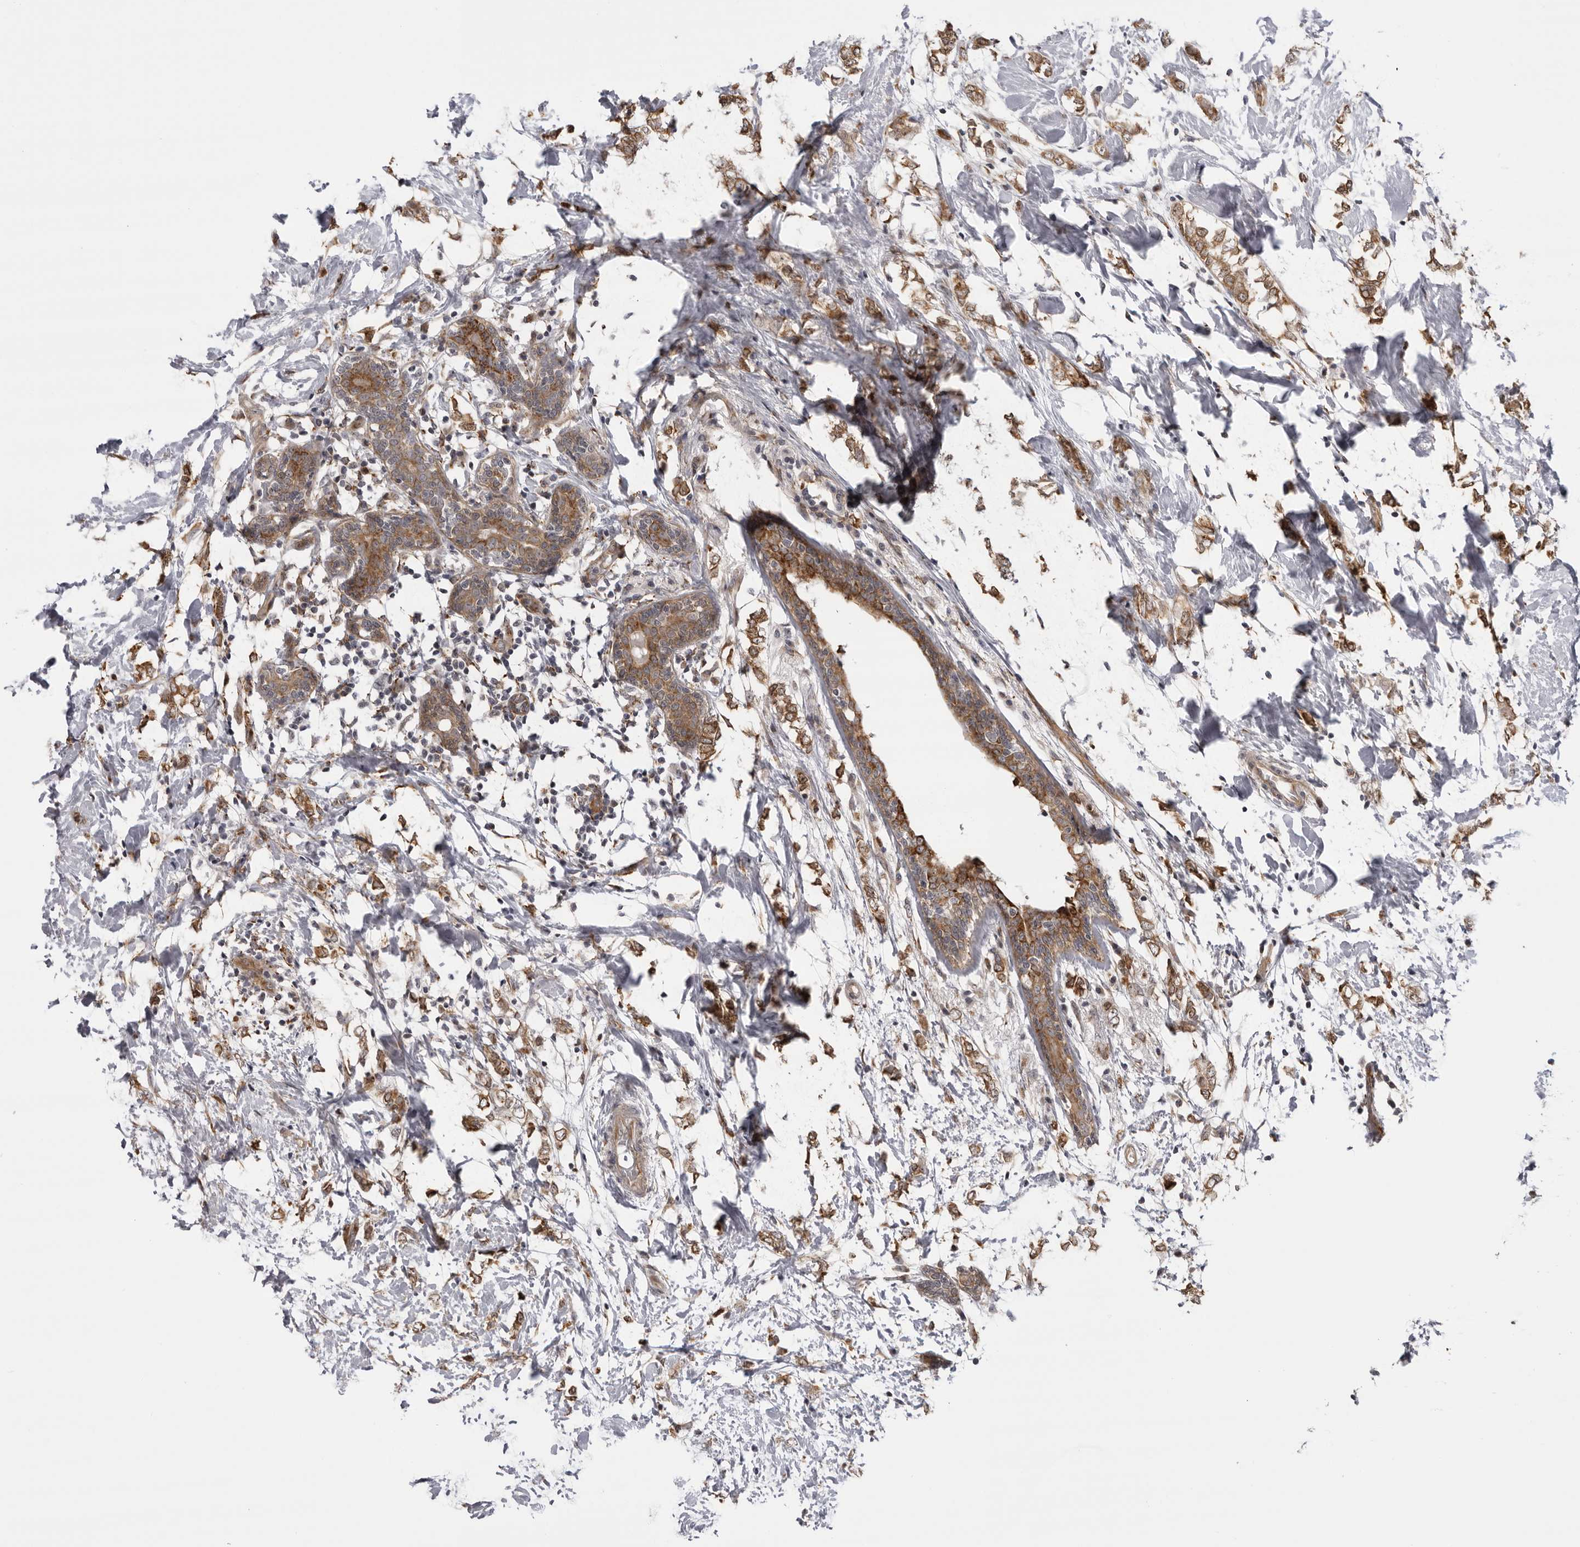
{"staining": {"intensity": "moderate", "quantity": ">75%", "location": "cytoplasmic/membranous"}, "tissue": "breast cancer", "cell_type": "Tumor cells", "image_type": "cancer", "snomed": [{"axis": "morphology", "description": "Normal tissue, NOS"}, {"axis": "morphology", "description": "Lobular carcinoma"}, {"axis": "topography", "description": "Breast"}], "caption": "This is an image of immunohistochemistry staining of breast lobular carcinoma, which shows moderate expression in the cytoplasmic/membranous of tumor cells.", "gene": "DNAH14", "patient": {"sex": "female", "age": 47}}